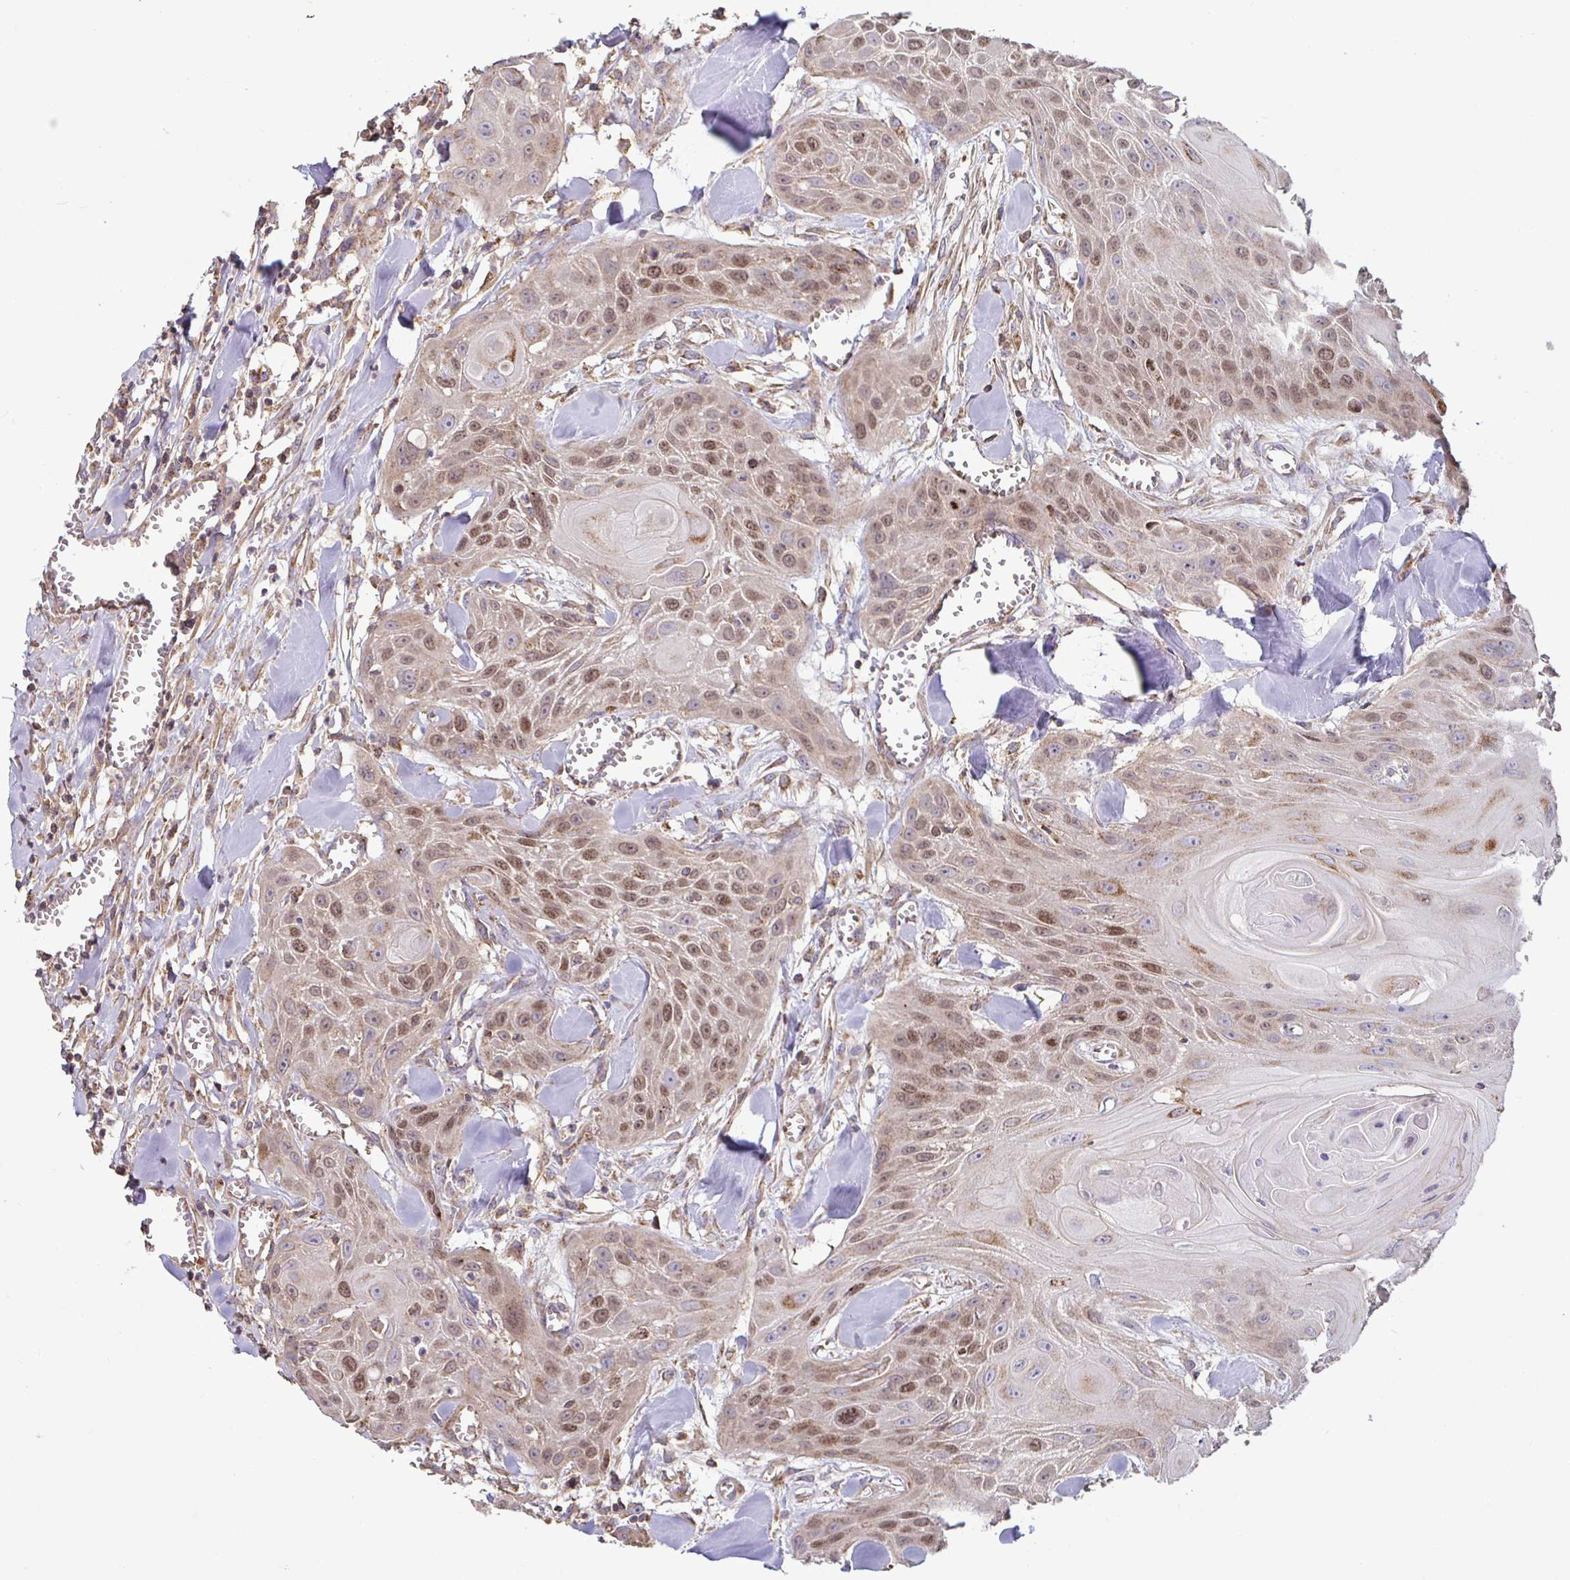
{"staining": {"intensity": "moderate", "quantity": ">75%", "location": "nuclear"}, "tissue": "head and neck cancer", "cell_type": "Tumor cells", "image_type": "cancer", "snomed": [{"axis": "morphology", "description": "Squamous cell carcinoma, NOS"}, {"axis": "topography", "description": "Lymph node"}, {"axis": "topography", "description": "Salivary gland"}, {"axis": "topography", "description": "Head-Neck"}], "caption": "Squamous cell carcinoma (head and neck) stained for a protein (brown) shows moderate nuclear positive expression in approximately >75% of tumor cells.", "gene": "SPRY1", "patient": {"sex": "female", "age": 74}}